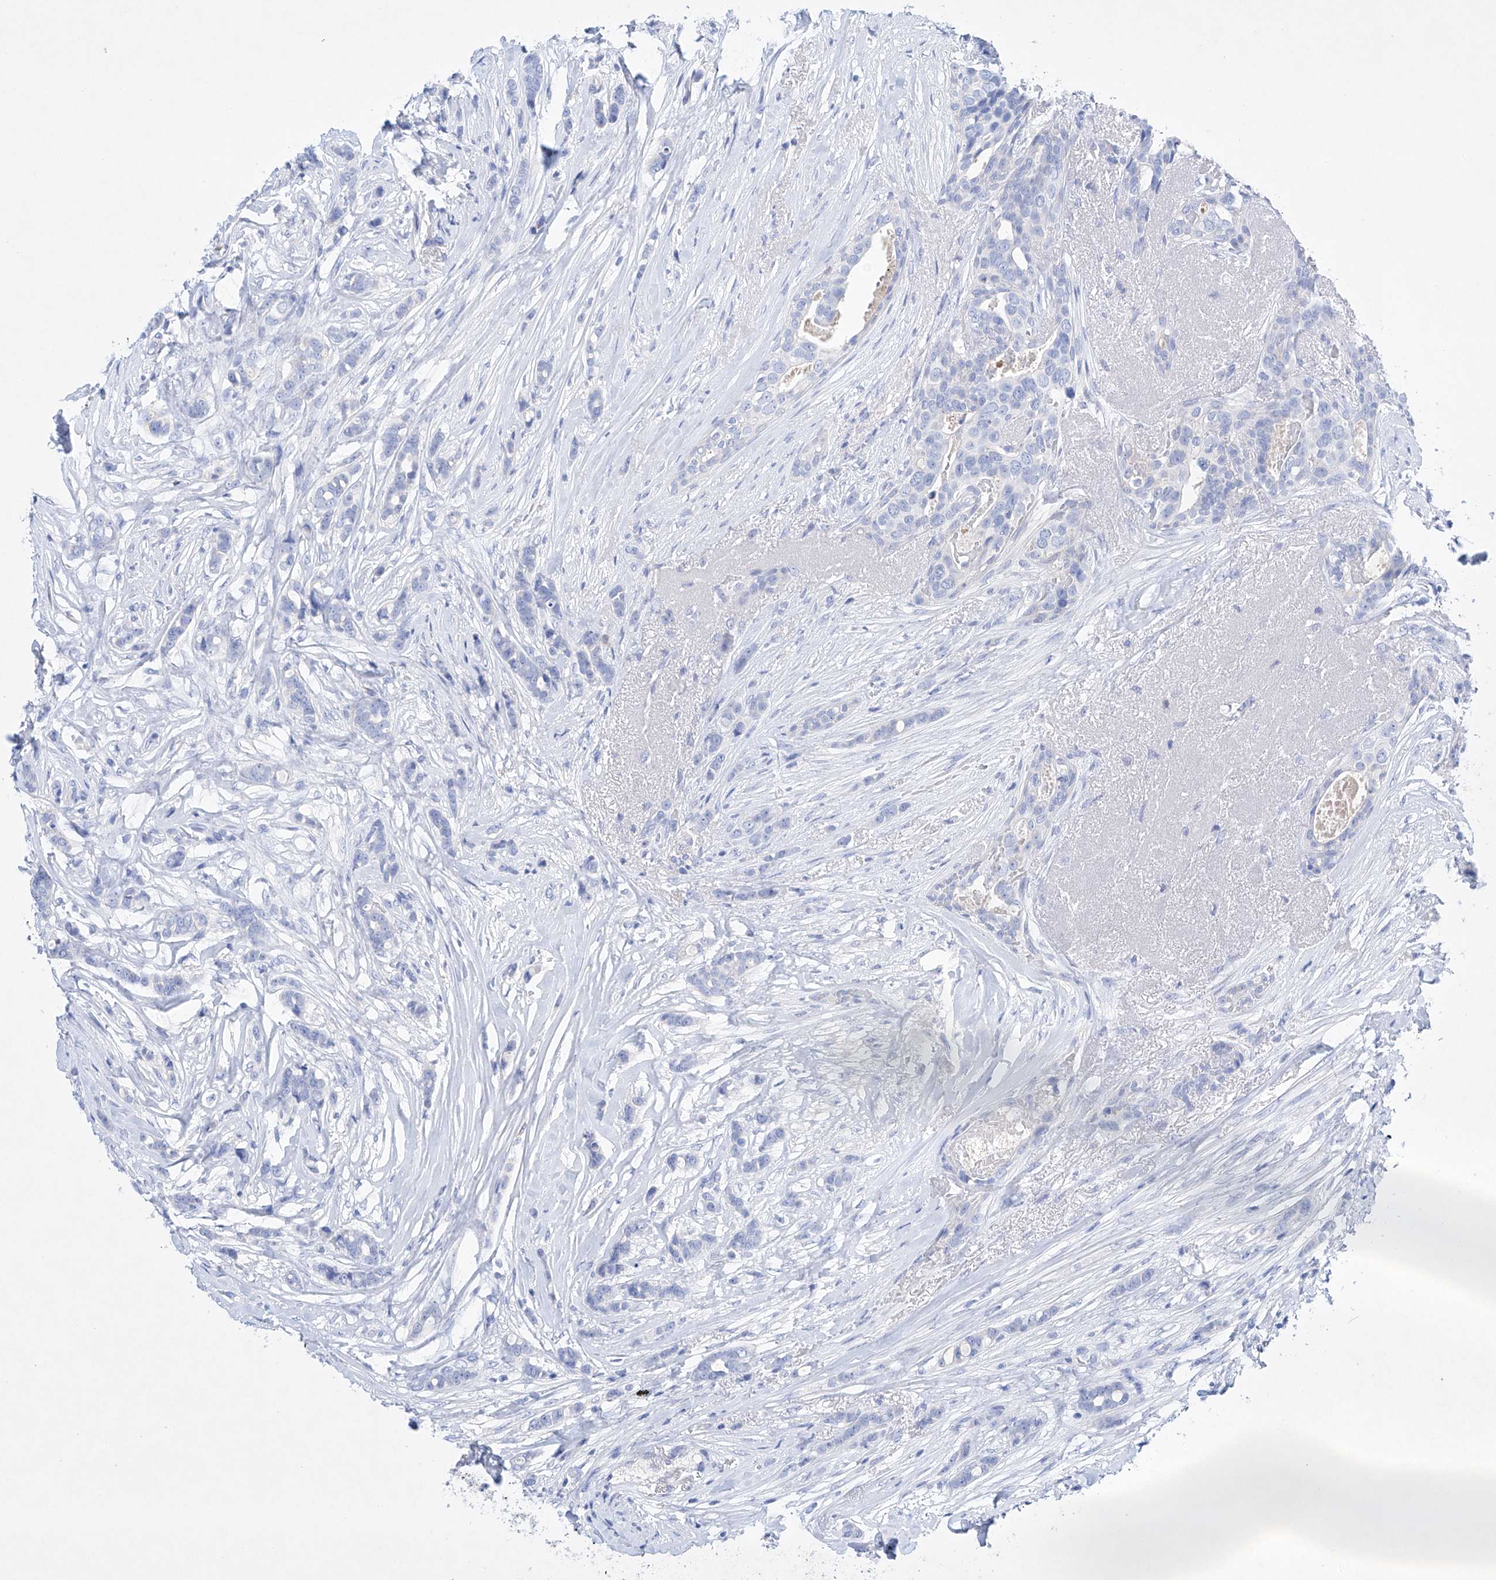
{"staining": {"intensity": "negative", "quantity": "none", "location": "none"}, "tissue": "breast cancer", "cell_type": "Tumor cells", "image_type": "cancer", "snomed": [{"axis": "morphology", "description": "Lobular carcinoma"}, {"axis": "topography", "description": "Breast"}], "caption": "Micrograph shows no significant protein positivity in tumor cells of breast cancer.", "gene": "LURAP1", "patient": {"sex": "female", "age": 51}}